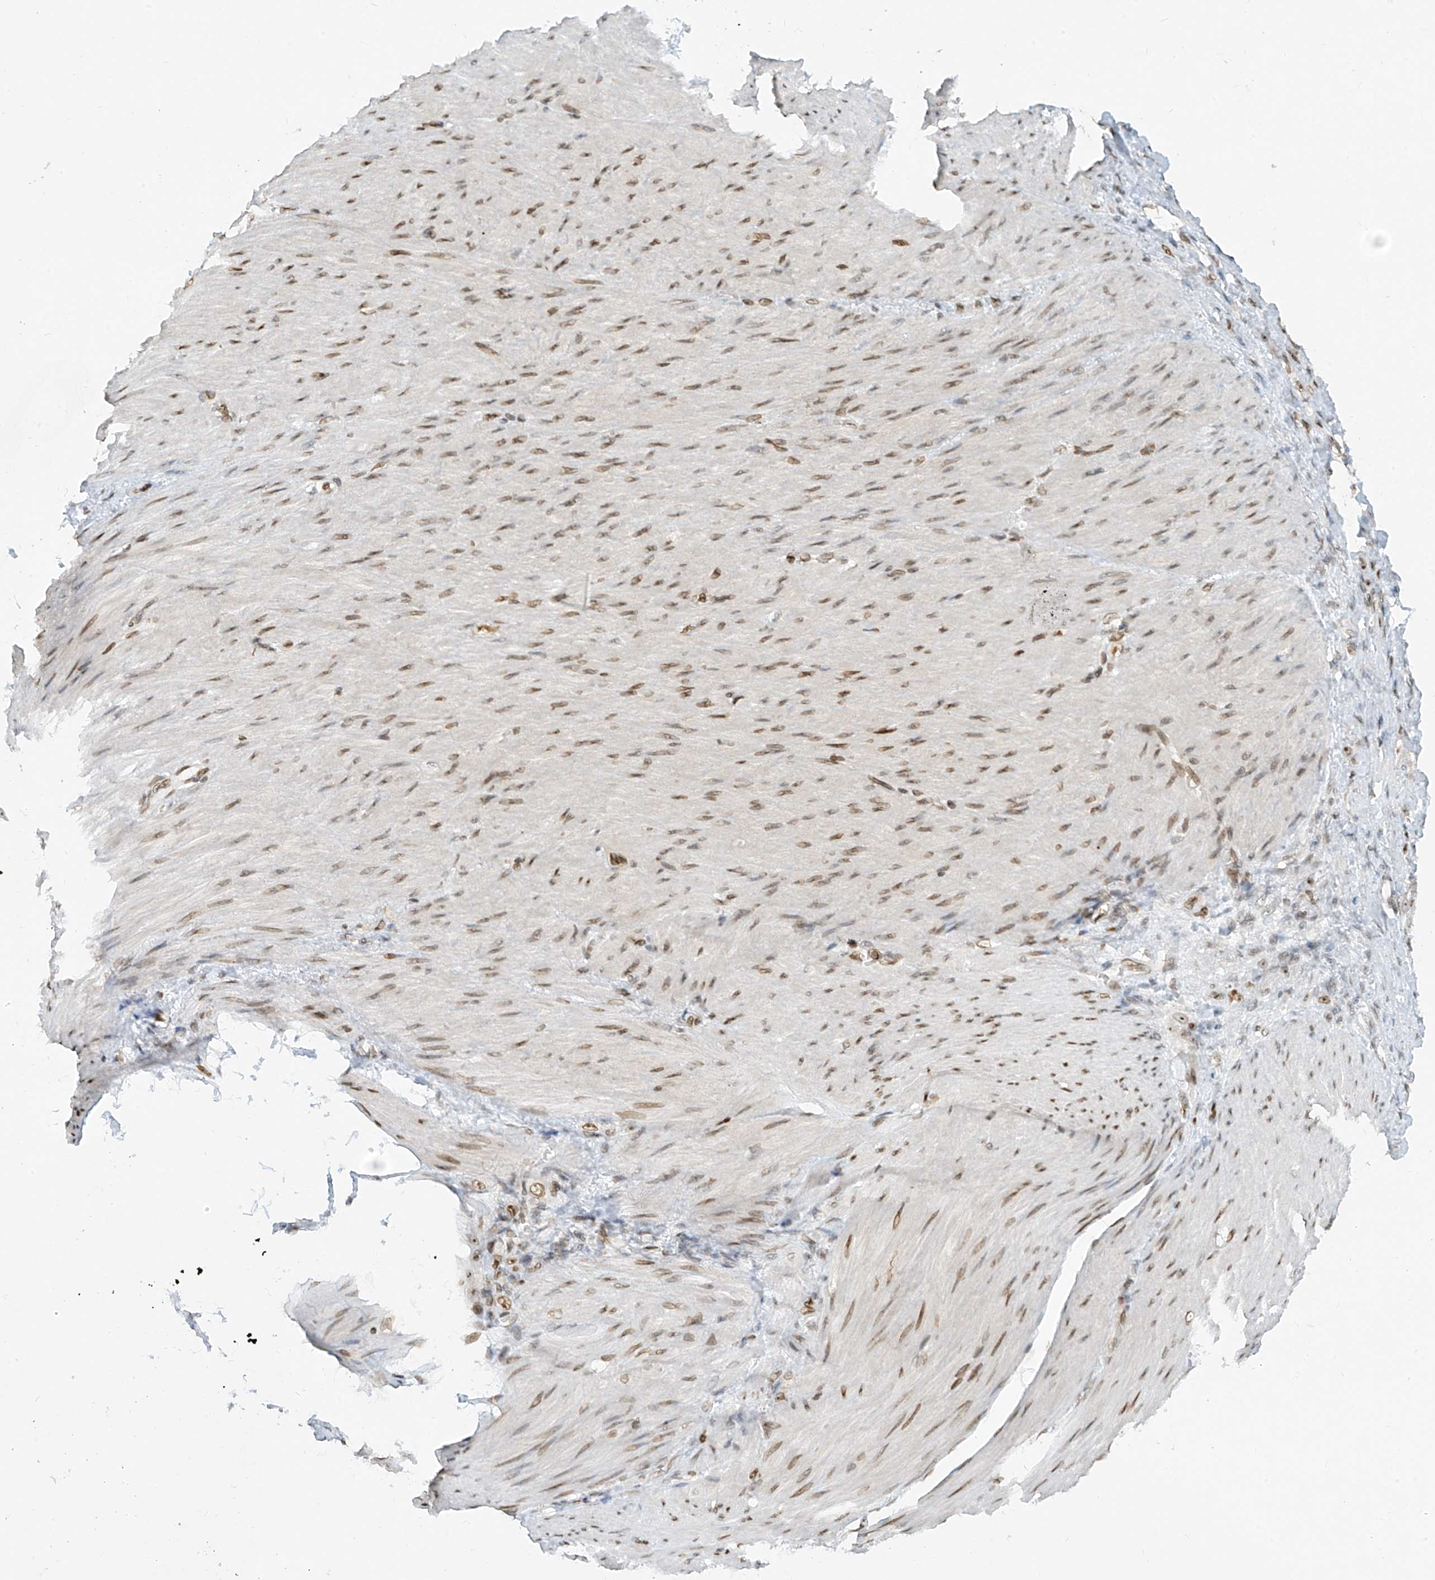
{"staining": {"intensity": "moderate", "quantity": "25%-75%", "location": "nuclear"}, "tissue": "stomach cancer", "cell_type": "Tumor cells", "image_type": "cancer", "snomed": [{"axis": "morphology", "description": "Normal tissue, NOS"}, {"axis": "morphology", "description": "Adenocarcinoma, NOS"}, {"axis": "topography", "description": "Stomach"}], "caption": "Immunohistochemistry (IHC) (DAB) staining of stomach adenocarcinoma shows moderate nuclear protein positivity in about 25%-75% of tumor cells. (Brightfield microscopy of DAB IHC at high magnification).", "gene": "SAMD15", "patient": {"sex": "male", "age": 82}}